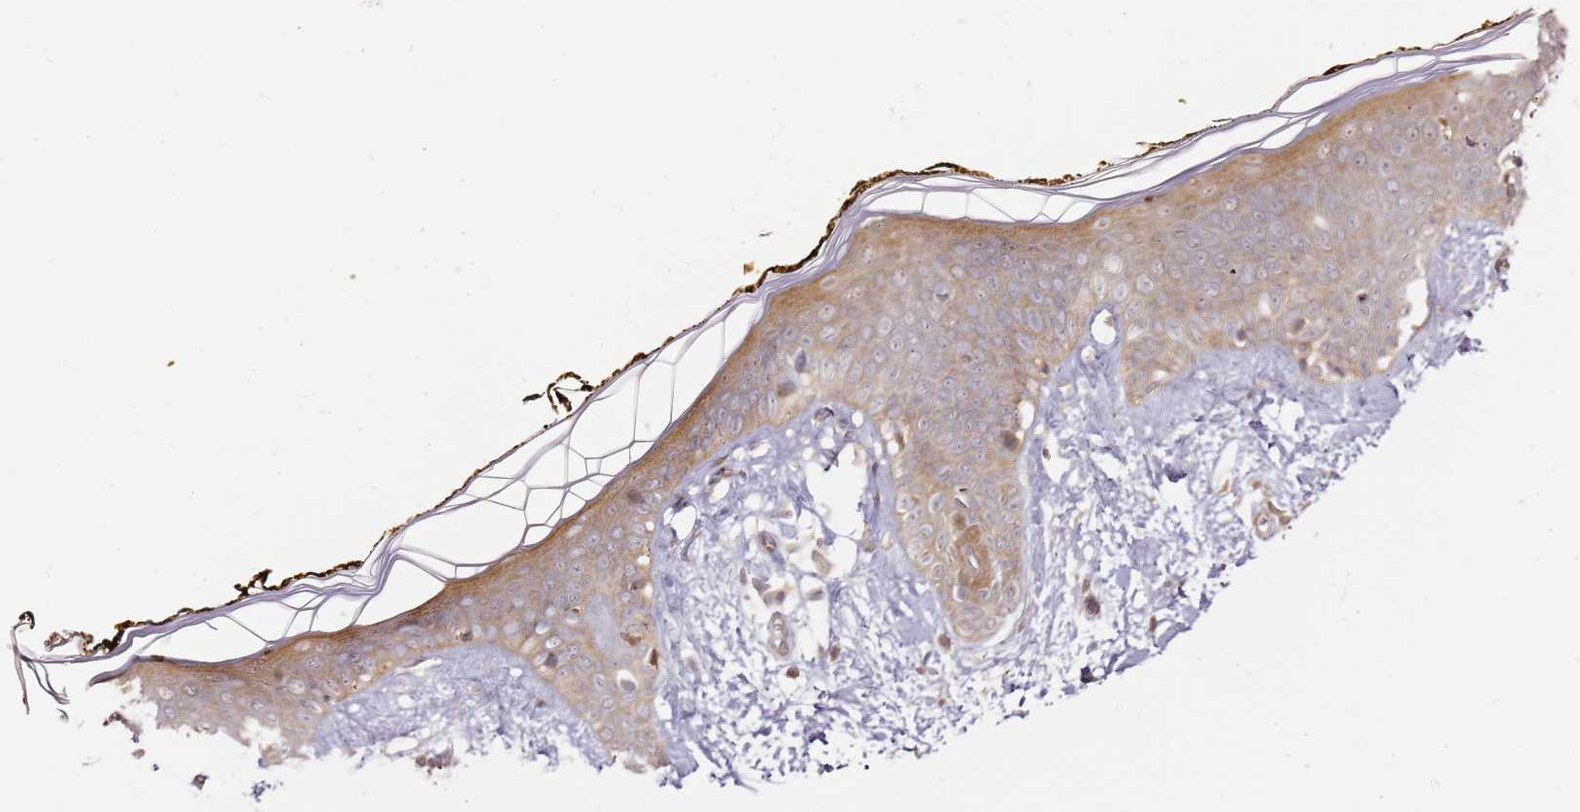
{"staining": {"intensity": "moderate", "quantity": ">75%", "location": "cytoplasmic/membranous,nuclear"}, "tissue": "skin", "cell_type": "Fibroblasts", "image_type": "normal", "snomed": [{"axis": "morphology", "description": "Normal tissue, NOS"}, {"axis": "topography", "description": "Skin"}], "caption": "Immunohistochemical staining of unremarkable human skin demonstrates >75% levels of moderate cytoplasmic/membranous,nuclear protein staining in approximately >75% of fibroblasts. (DAB = brown stain, brightfield microscopy at high magnification).", "gene": "PSMD4", "patient": {"sex": "female", "age": 34}}